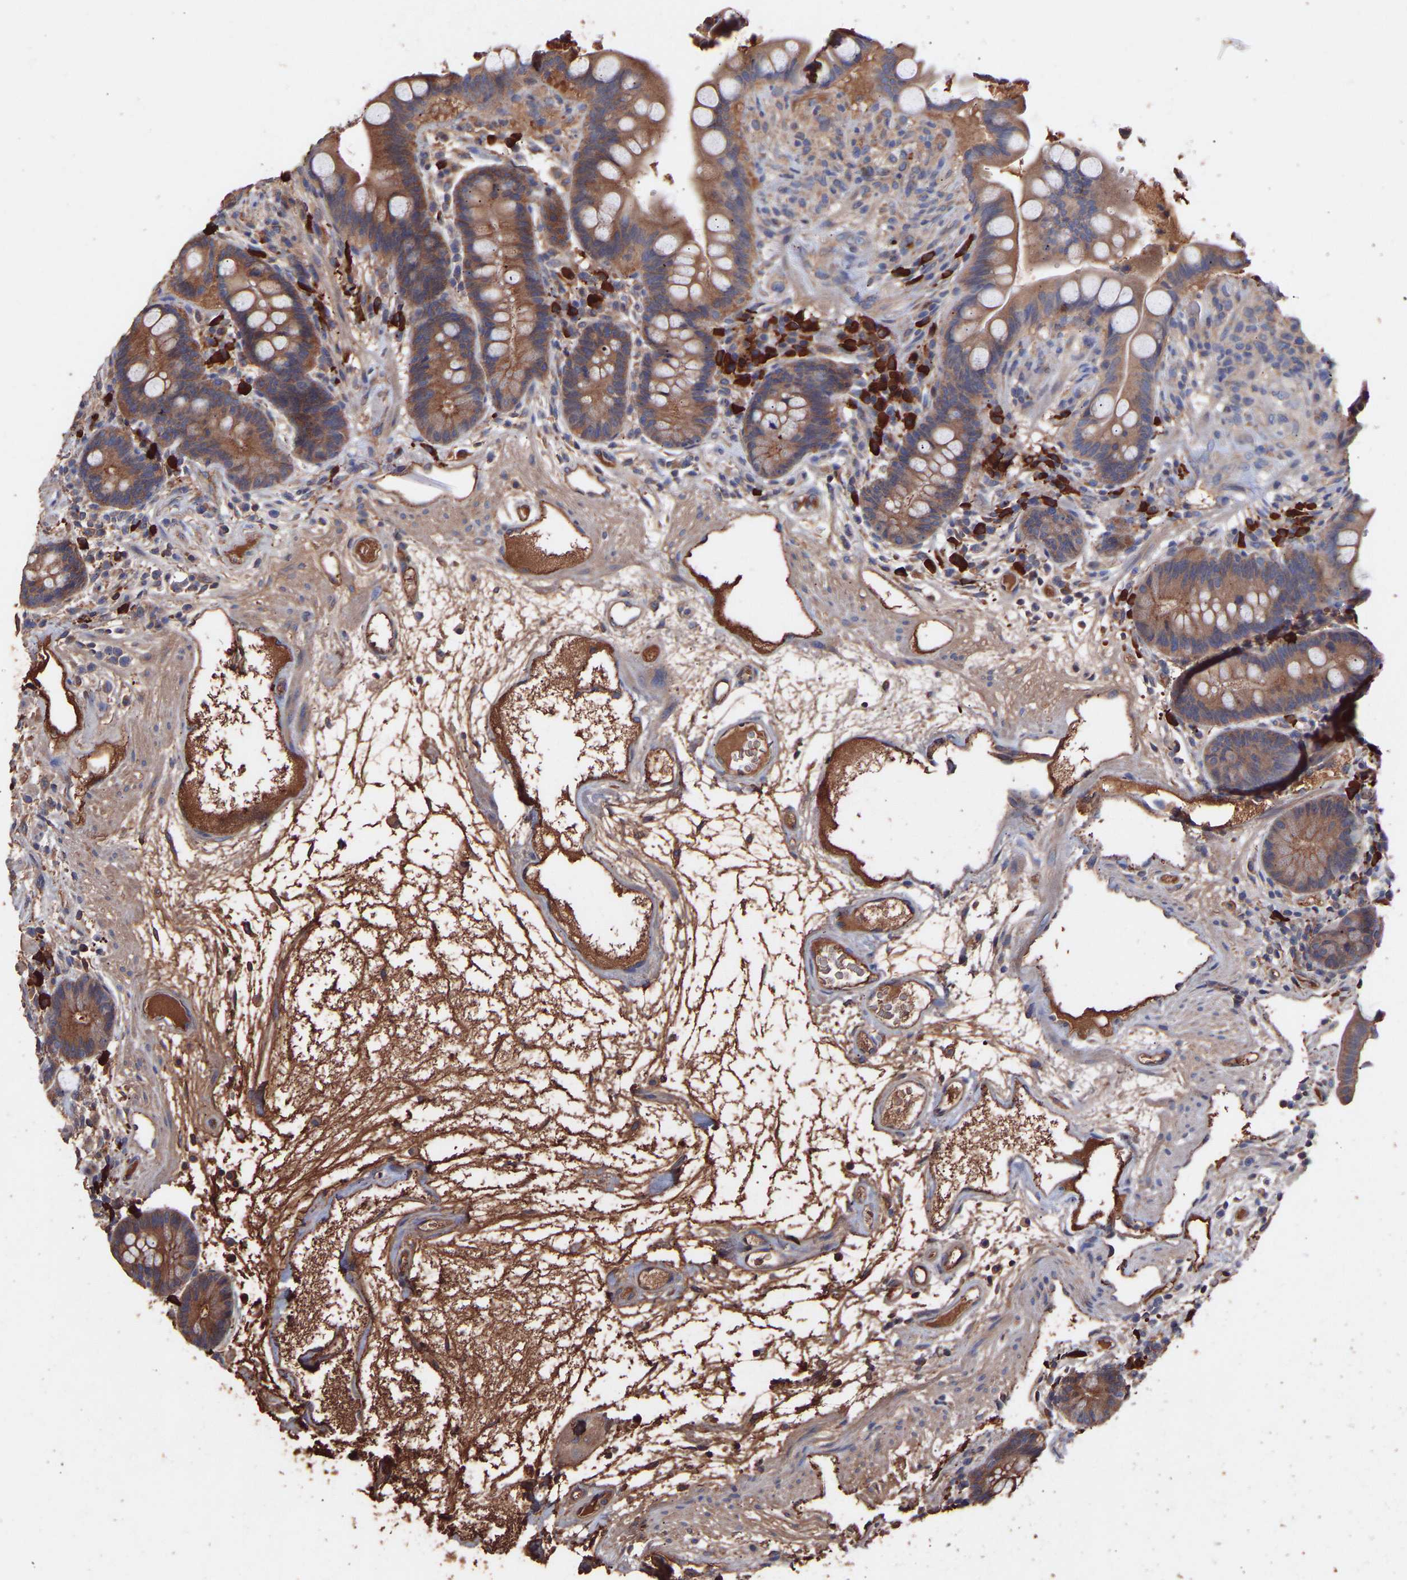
{"staining": {"intensity": "weak", "quantity": "25%-75%", "location": "cytoplasmic/membranous"}, "tissue": "colon", "cell_type": "Endothelial cells", "image_type": "normal", "snomed": [{"axis": "morphology", "description": "Normal tissue, NOS"}, {"axis": "topography", "description": "Colon"}], "caption": "Weak cytoplasmic/membranous protein staining is present in about 25%-75% of endothelial cells in colon.", "gene": "TMEM268", "patient": {"sex": "male", "age": 73}}